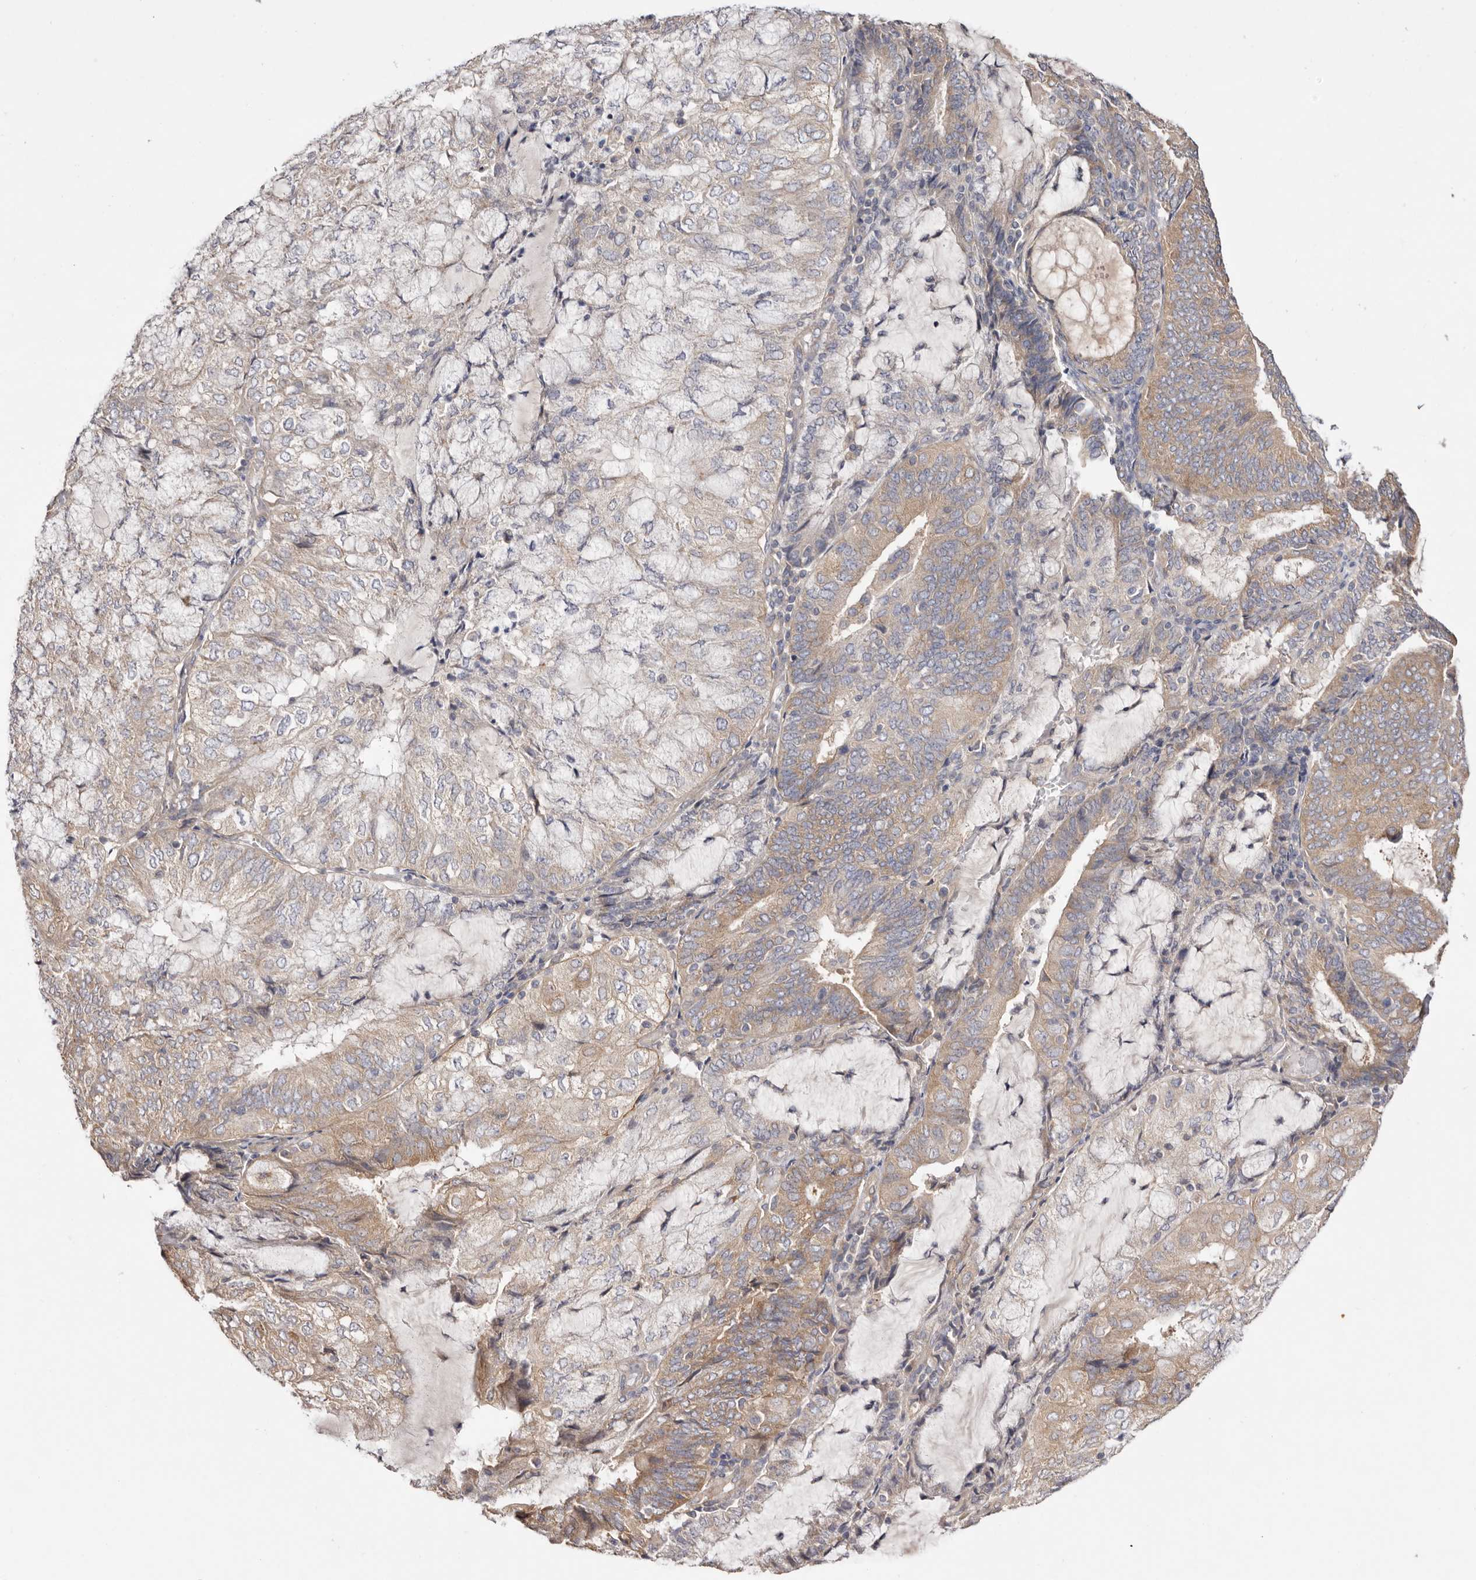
{"staining": {"intensity": "moderate", "quantity": "25%-75%", "location": "cytoplasmic/membranous"}, "tissue": "endometrial cancer", "cell_type": "Tumor cells", "image_type": "cancer", "snomed": [{"axis": "morphology", "description": "Adenocarcinoma, NOS"}, {"axis": "topography", "description": "Endometrium"}], "caption": "Brown immunohistochemical staining in human endometrial cancer (adenocarcinoma) displays moderate cytoplasmic/membranous expression in approximately 25%-75% of tumor cells.", "gene": "FAM167B", "patient": {"sex": "female", "age": 81}}